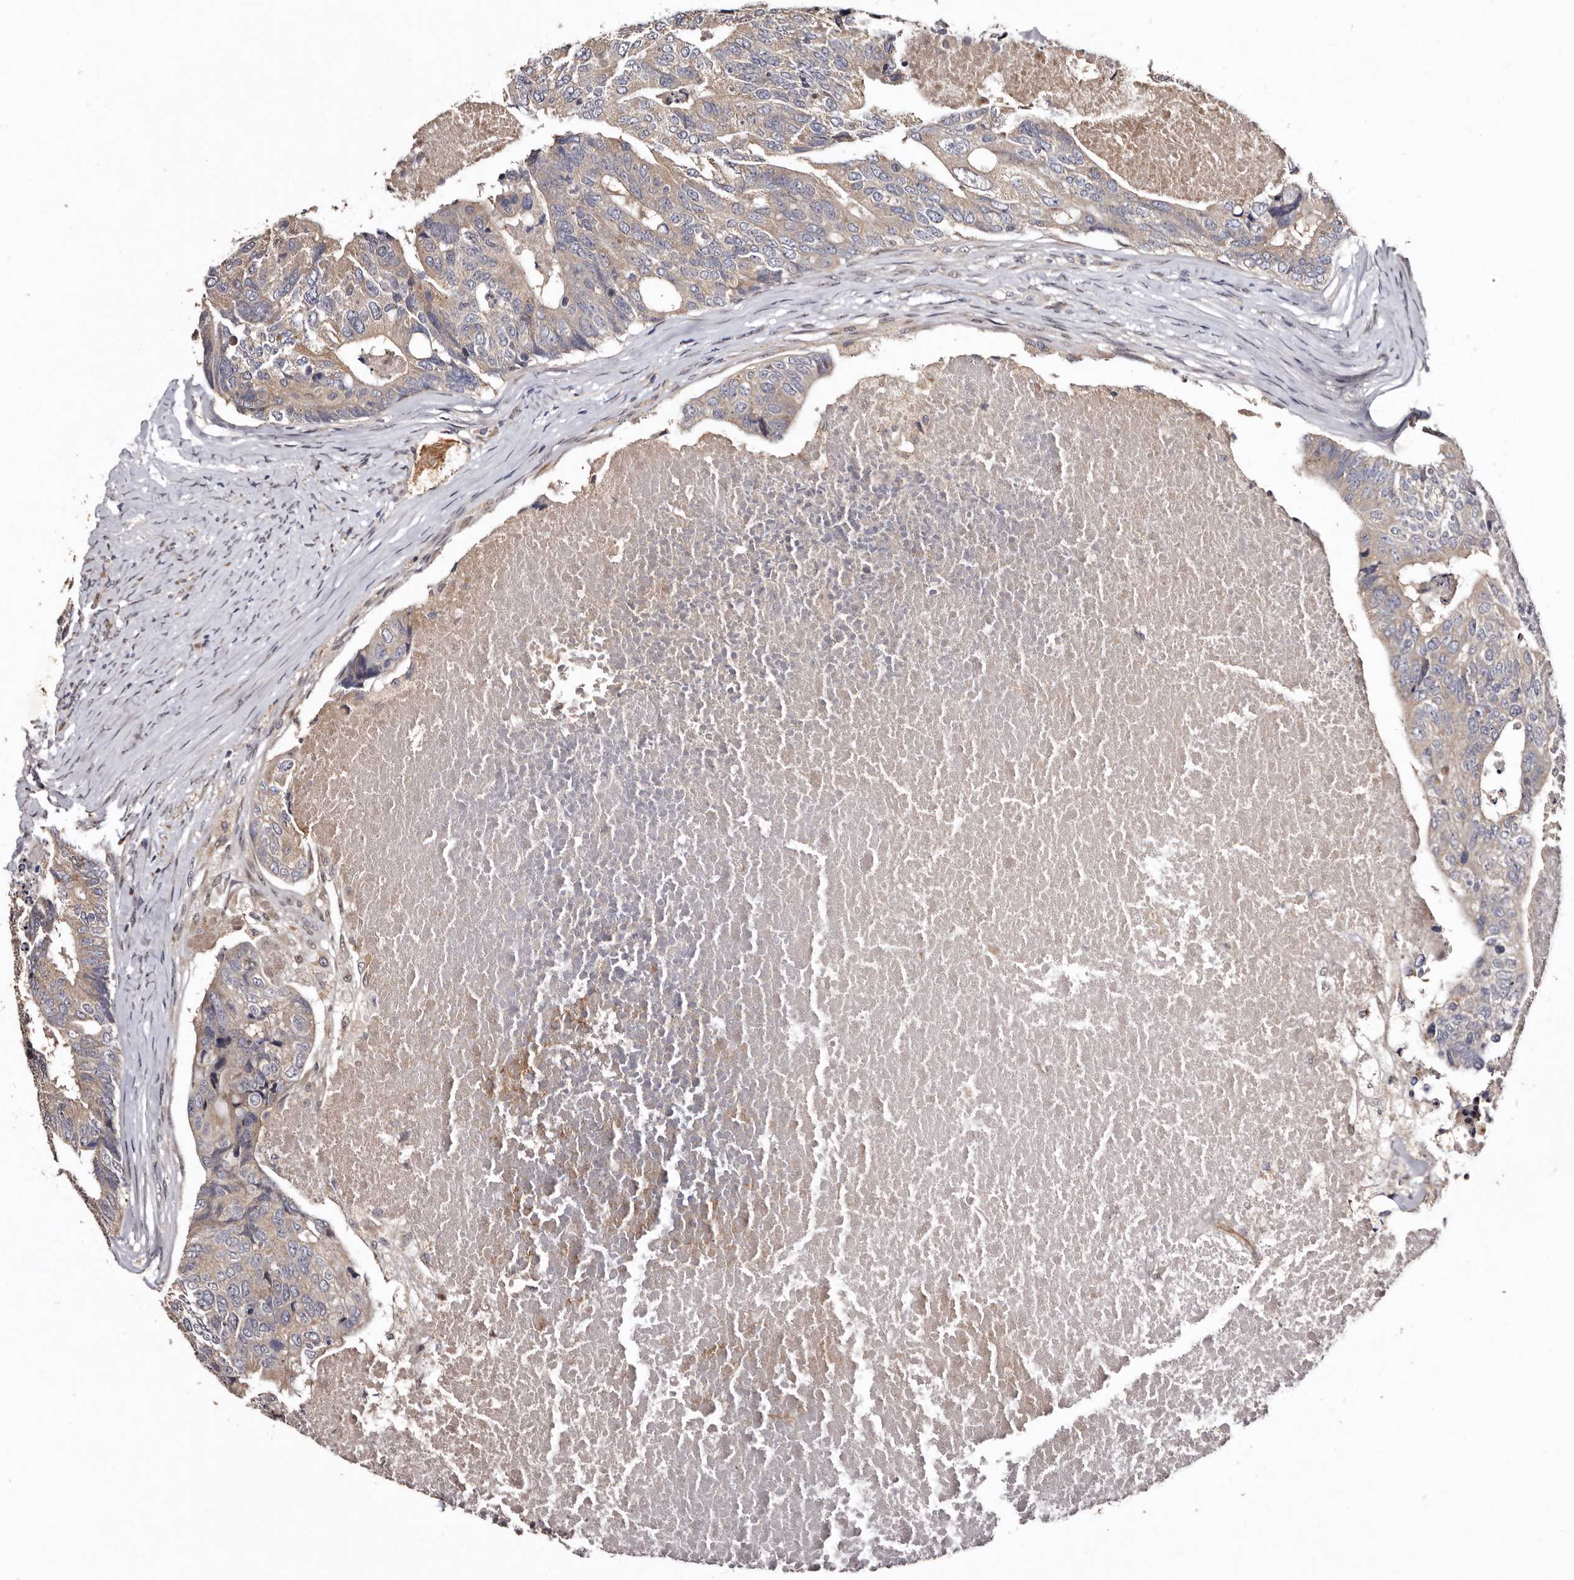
{"staining": {"intensity": "weak", "quantity": ">75%", "location": "cytoplasmic/membranous"}, "tissue": "colorectal cancer", "cell_type": "Tumor cells", "image_type": "cancer", "snomed": [{"axis": "morphology", "description": "Adenocarcinoma, NOS"}, {"axis": "topography", "description": "Colon"}], "caption": "Immunohistochemical staining of colorectal cancer (adenocarcinoma) displays low levels of weak cytoplasmic/membranous positivity in approximately >75% of tumor cells.", "gene": "FAM91A1", "patient": {"sex": "female", "age": 67}}